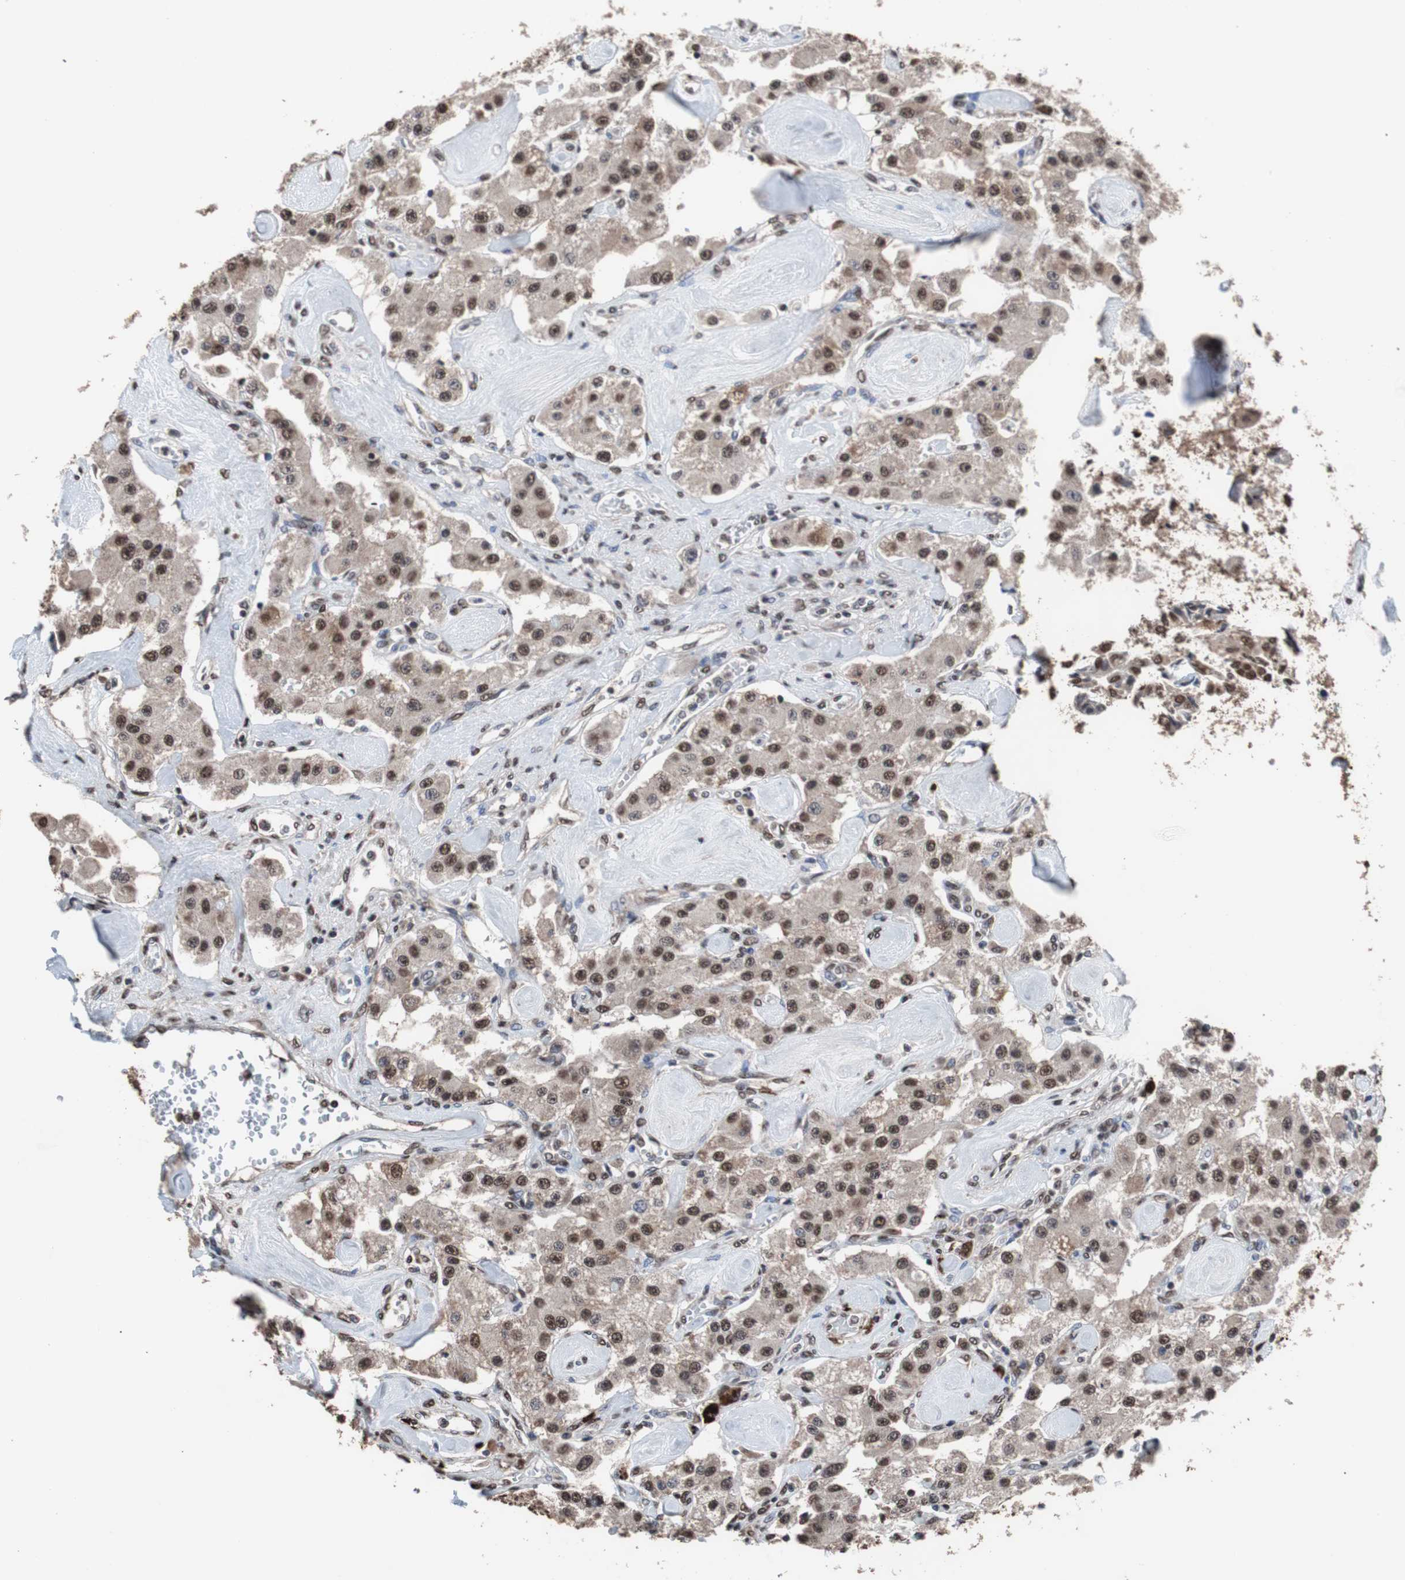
{"staining": {"intensity": "strong", "quantity": ">75%", "location": "nuclear"}, "tissue": "carcinoid", "cell_type": "Tumor cells", "image_type": "cancer", "snomed": [{"axis": "morphology", "description": "Carcinoid, malignant, NOS"}, {"axis": "topography", "description": "Pancreas"}], "caption": "A brown stain shows strong nuclear positivity of a protein in carcinoid (malignant) tumor cells.", "gene": "MED27", "patient": {"sex": "male", "age": 41}}